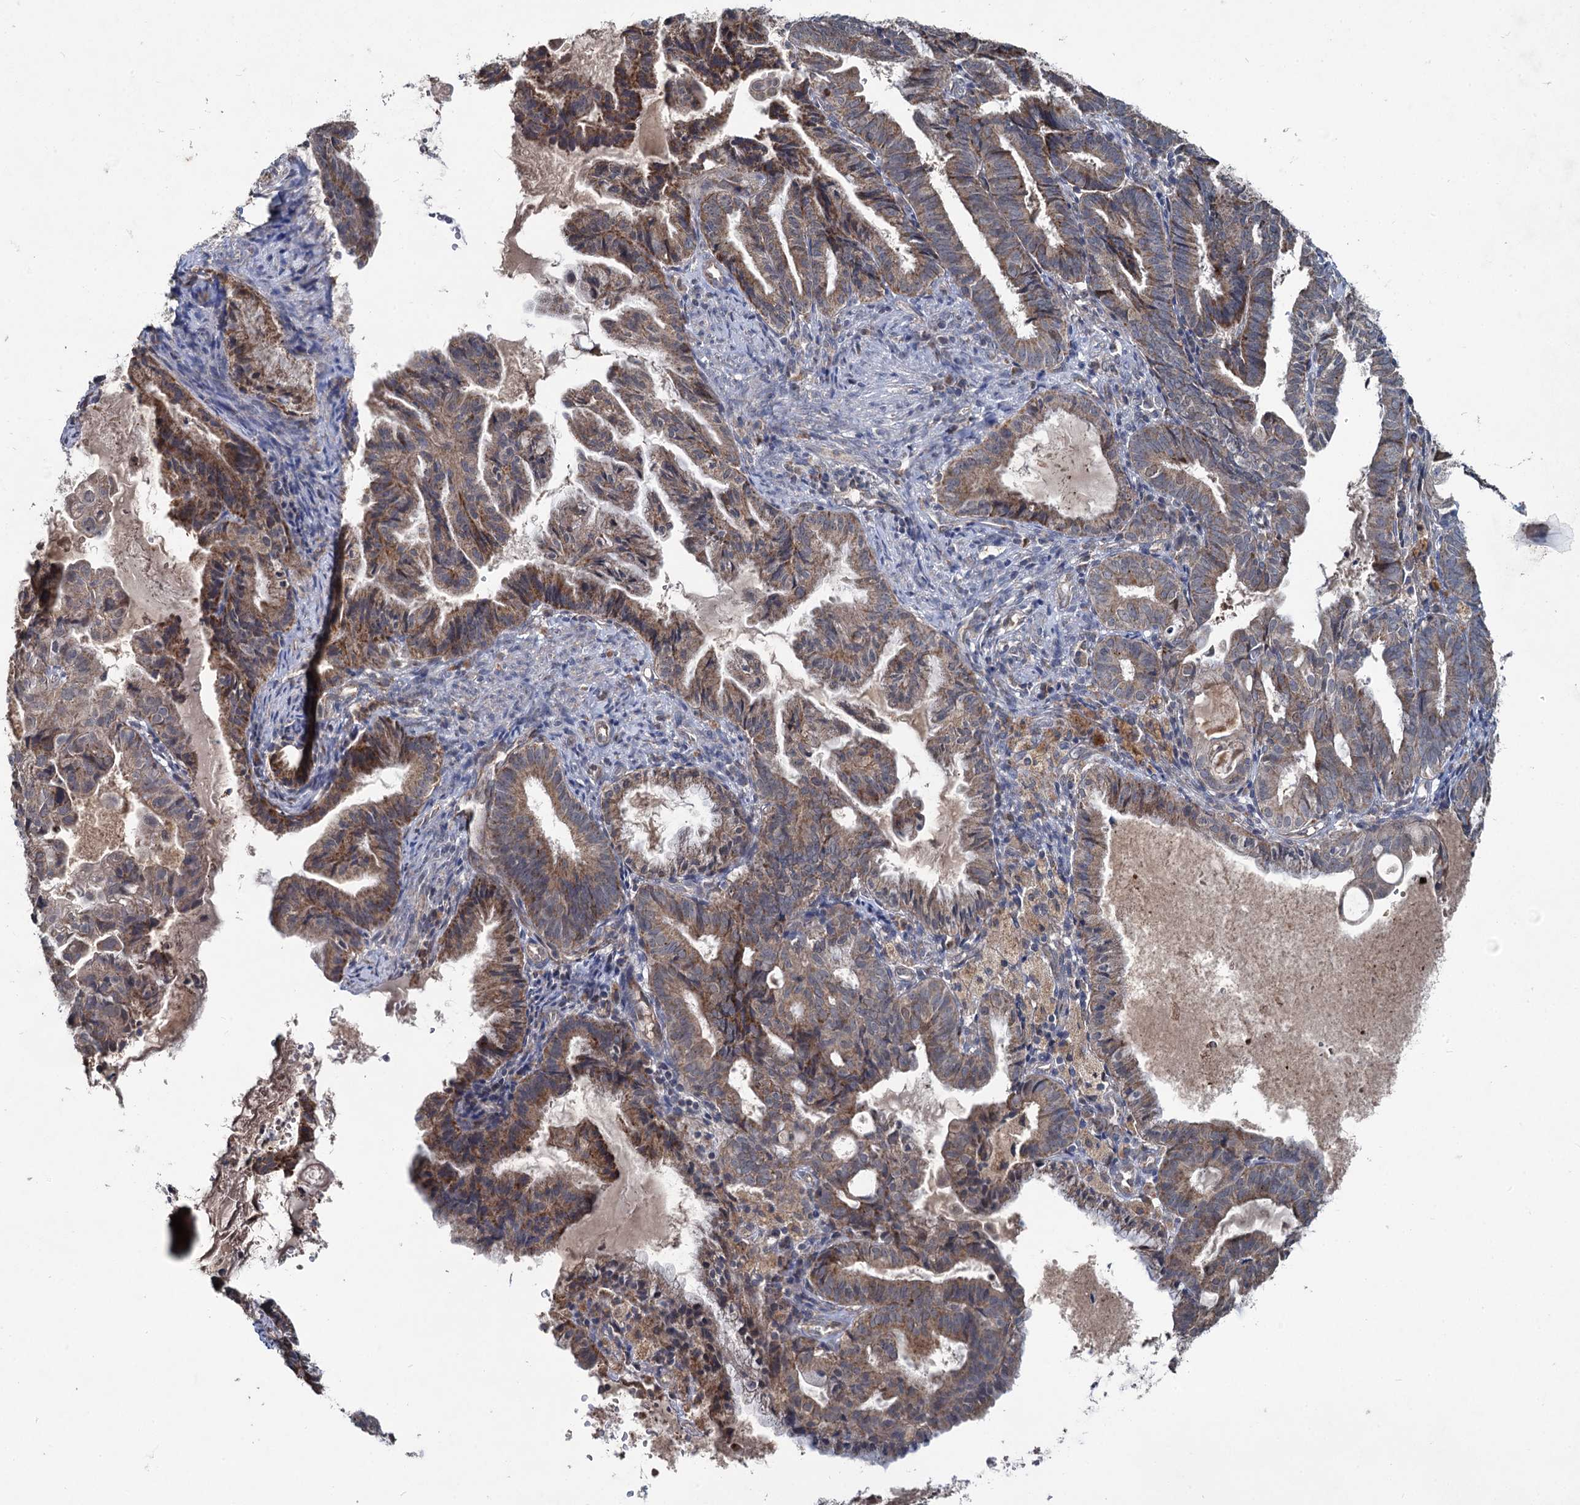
{"staining": {"intensity": "moderate", "quantity": ">75%", "location": "cytoplasmic/membranous"}, "tissue": "endometrial cancer", "cell_type": "Tumor cells", "image_type": "cancer", "snomed": [{"axis": "morphology", "description": "Adenocarcinoma, NOS"}, {"axis": "topography", "description": "Endometrium"}], "caption": "IHC image of adenocarcinoma (endometrial) stained for a protein (brown), which exhibits medium levels of moderate cytoplasmic/membranous staining in approximately >75% of tumor cells.", "gene": "METTL4", "patient": {"sex": "female", "age": 86}}